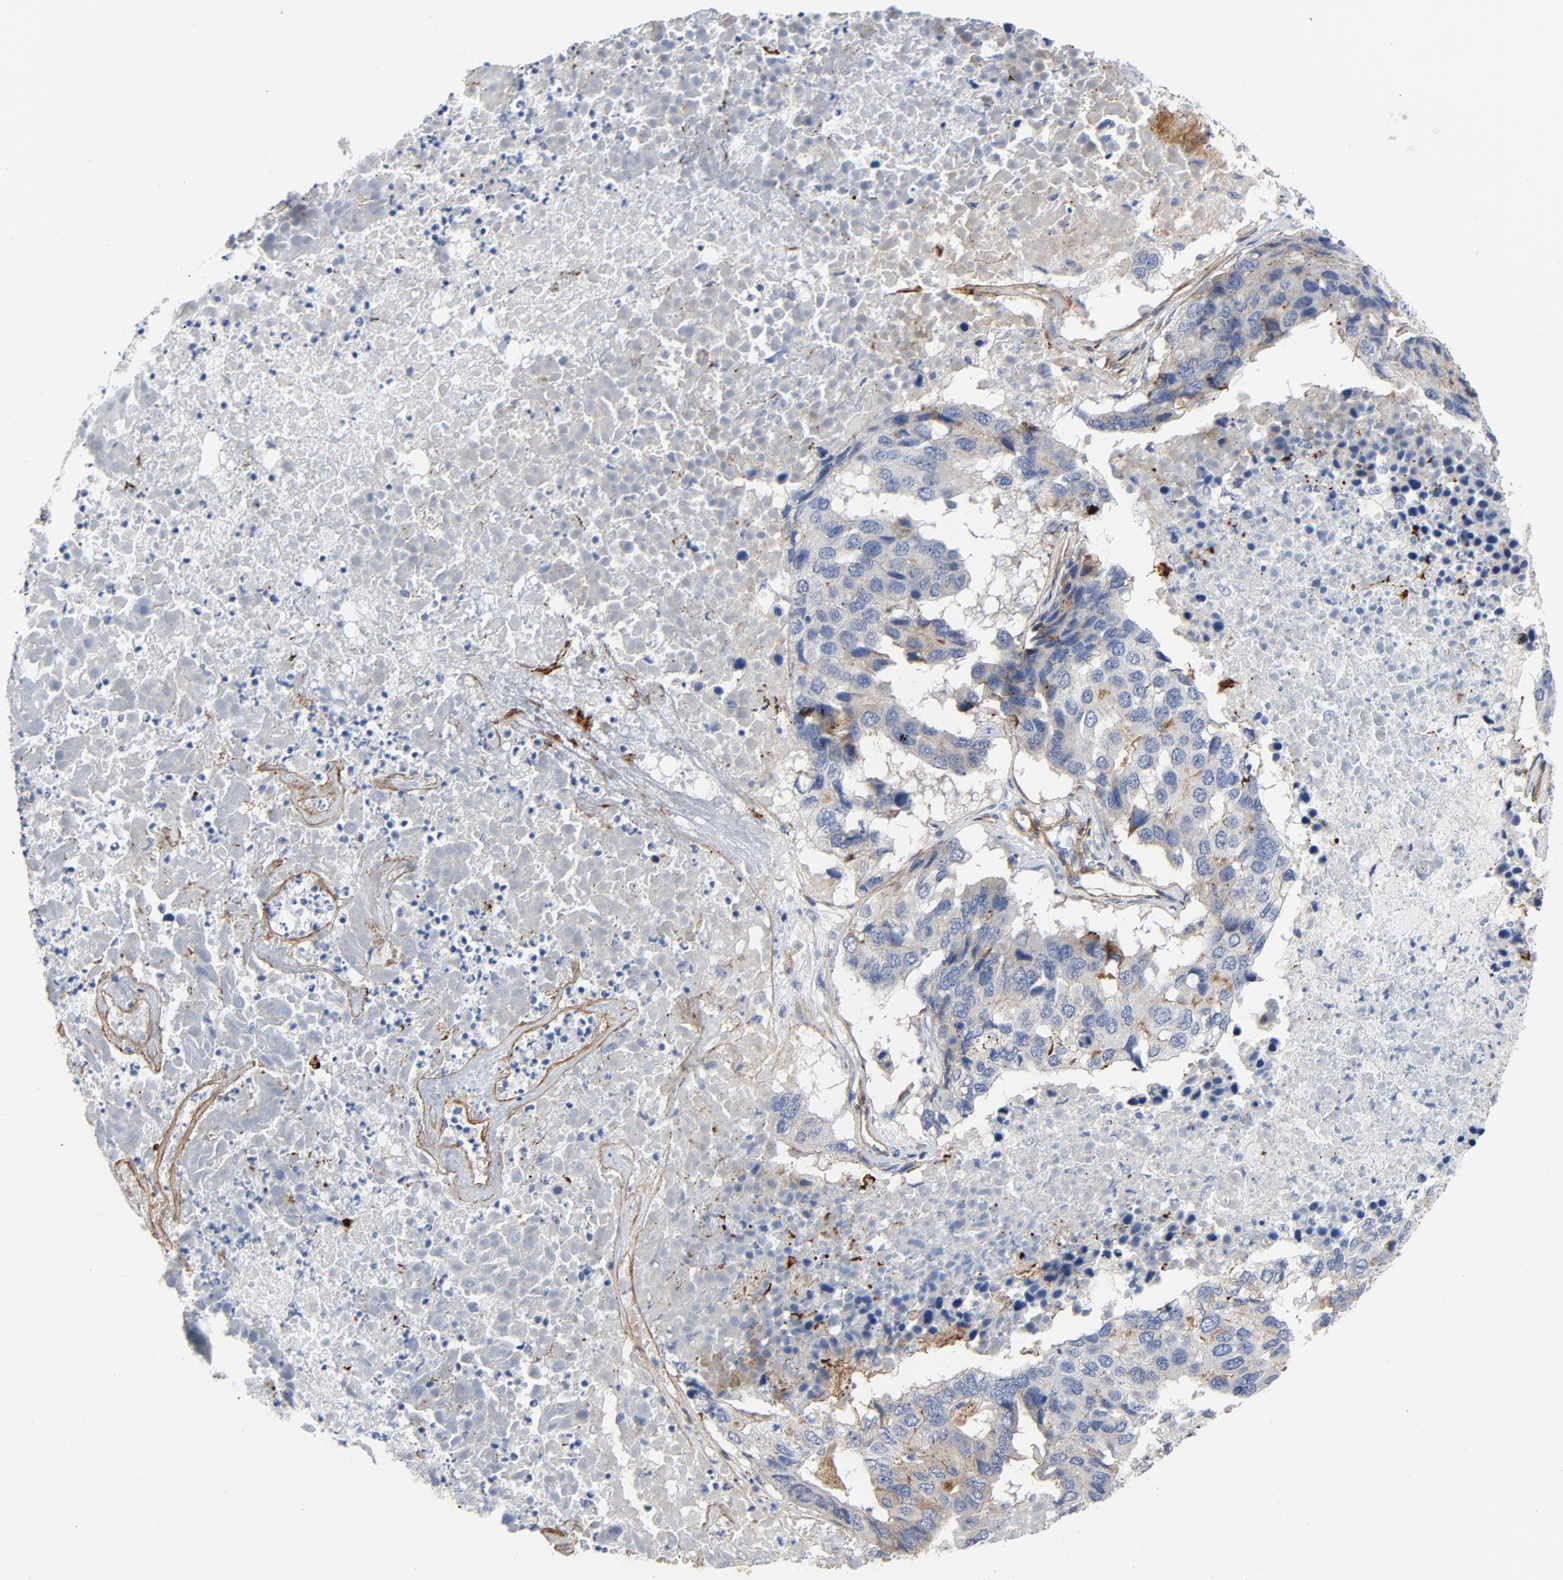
{"staining": {"intensity": "negative", "quantity": "none", "location": "none"}, "tissue": "pancreatic cancer", "cell_type": "Tumor cells", "image_type": "cancer", "snomed": [{"axis": "morphology", "description": "Adenocarcinoma, NOS"}, {"axis": "topography", "description": "Pancreas"}], "caption": "The image reveals no significant staining in tumor cells of adenocarcinoma (pancreatic).", "gene": "LAMC1", "patient": {"sex": "male", "age": 50}}